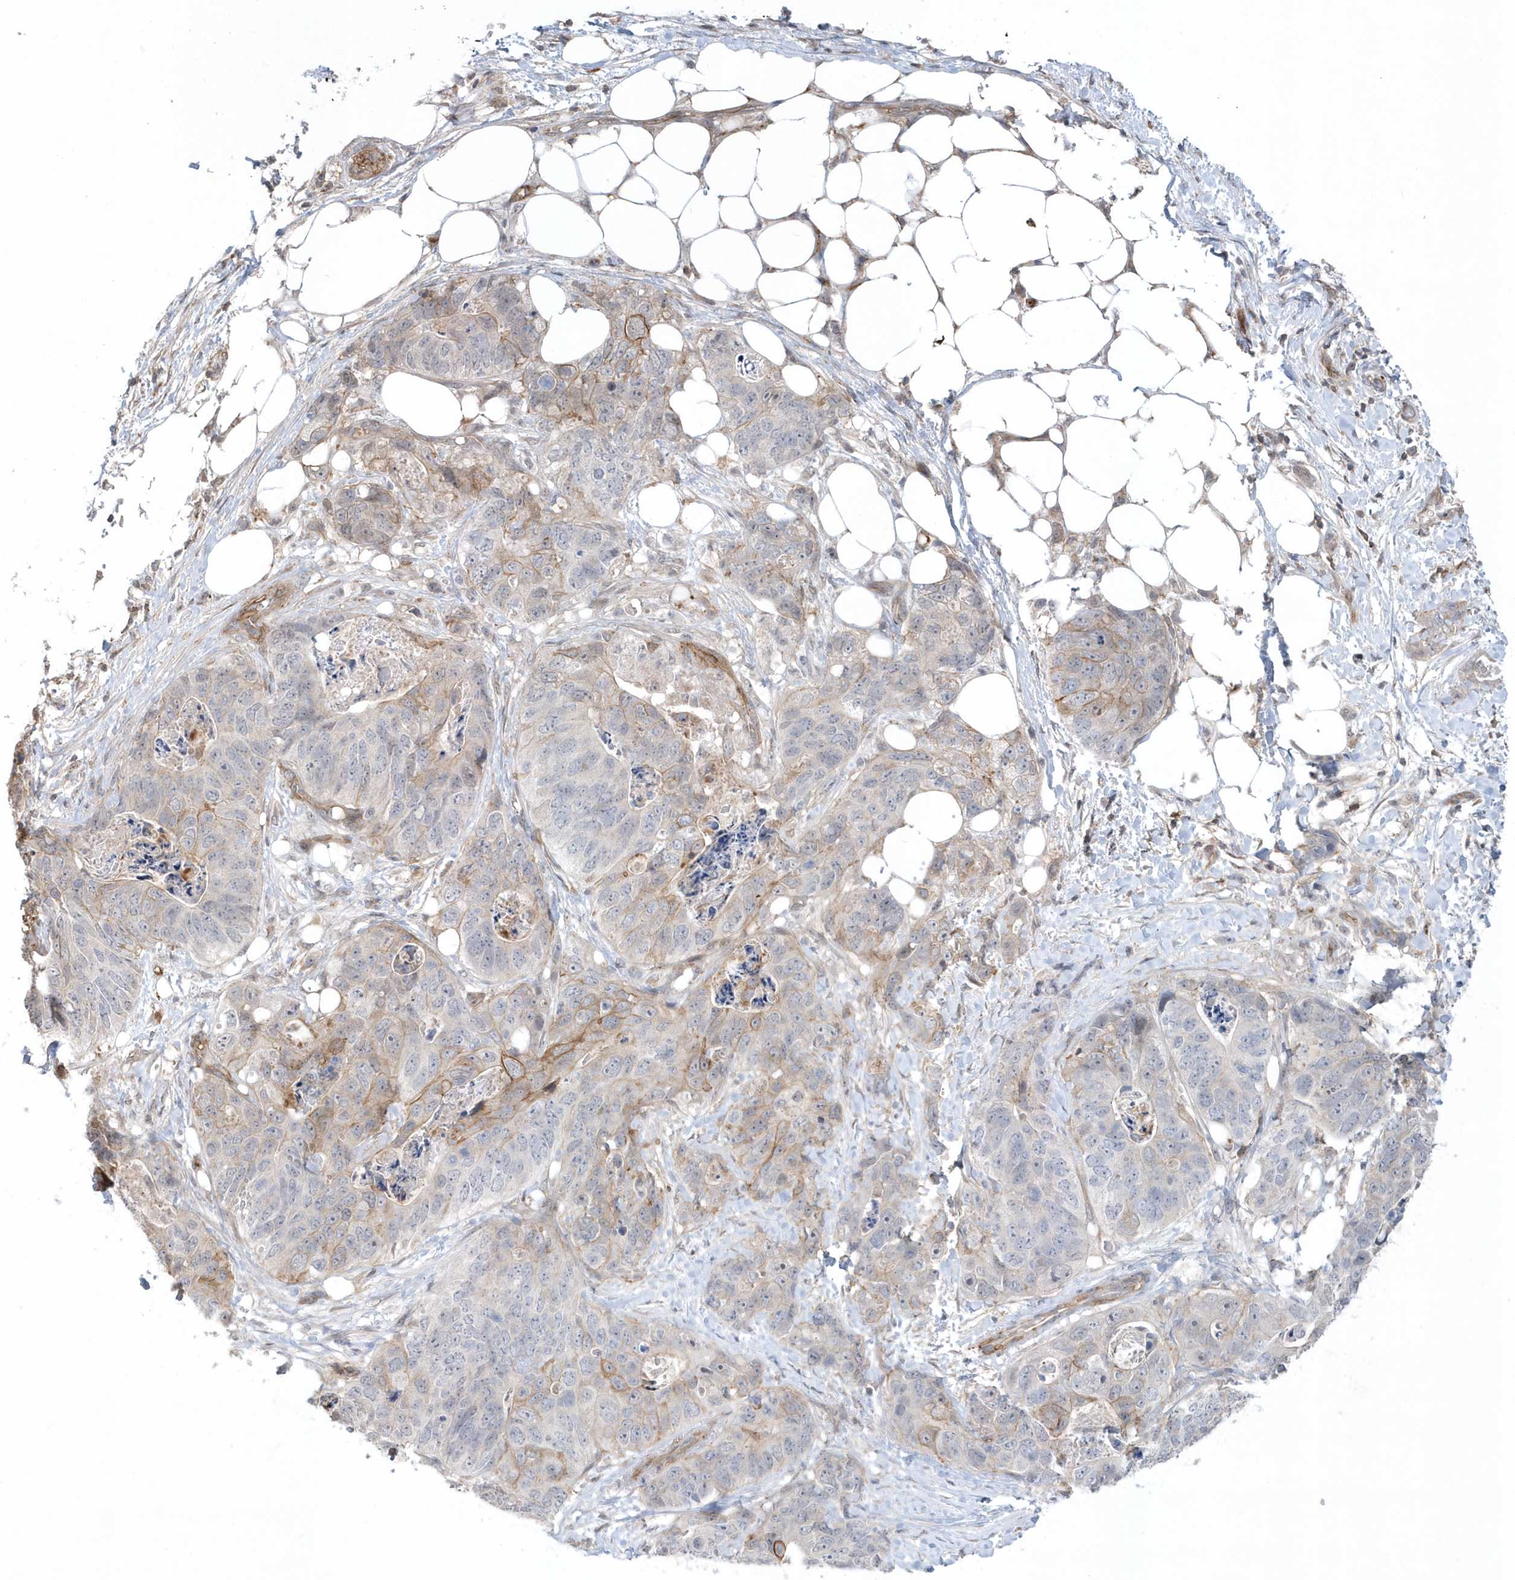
{"staining": {"intensity": "weak", "quantity": "25%-75%", "location": "cytoplasmic/membranous"}, "tissue": "stomach cancer", "cell_type": "Tumor cells", "image_type": "cancer", "snomed": [{"axis": "morphology", "description": "Adenocarcinoma, NOS"}, {"axis": "topography", "description": "Stomach"}], "caption": "Immunohistochemistry micrograph of stomach cancer stained for a protein (brown), which reveals low levels of weak cytoplasmic/membranous staining in approximately 25%-75% of tumor cells.", "gene": "CRIP3", "patient": {"sex": "female", "age": 89}}